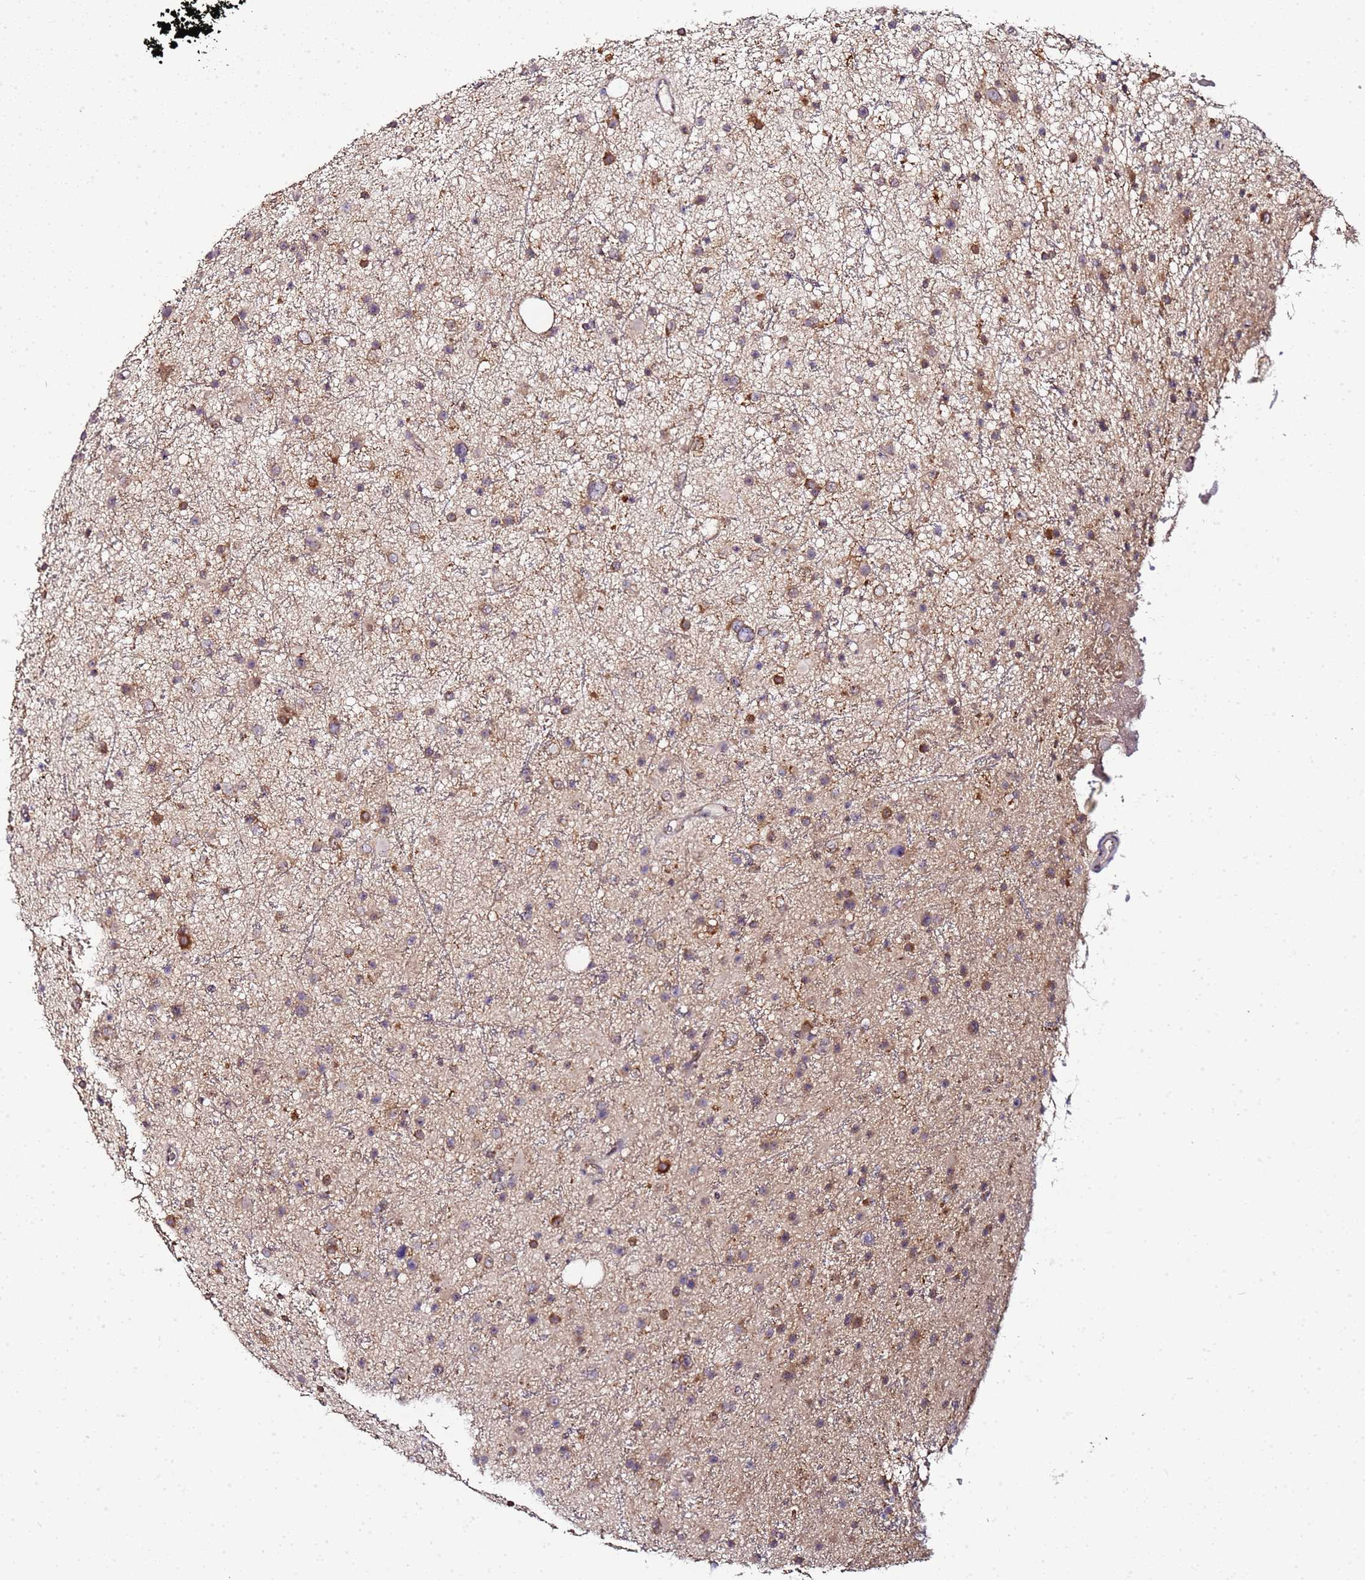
{"staining": {"intensity": "moderate", "quantity": "<25%", "location": "cytoplasmic/membranous"}, "tissue": "glioma", "cell_type": "Tumor cells", "image_type": "cancer", "snomed": [{"axis": "morphology", "description": "Glioma, malignant, Low grade"}, {"axis": "topography", "description": "Cerebral cortex"}], "caption": "A histopathology image of human glioma stained for a protein displays moderate cytoplasmic/membranous brown staining in tumor cells.", "gene": "MRPL49", "patient": {"sex": "female", "age": 39}}